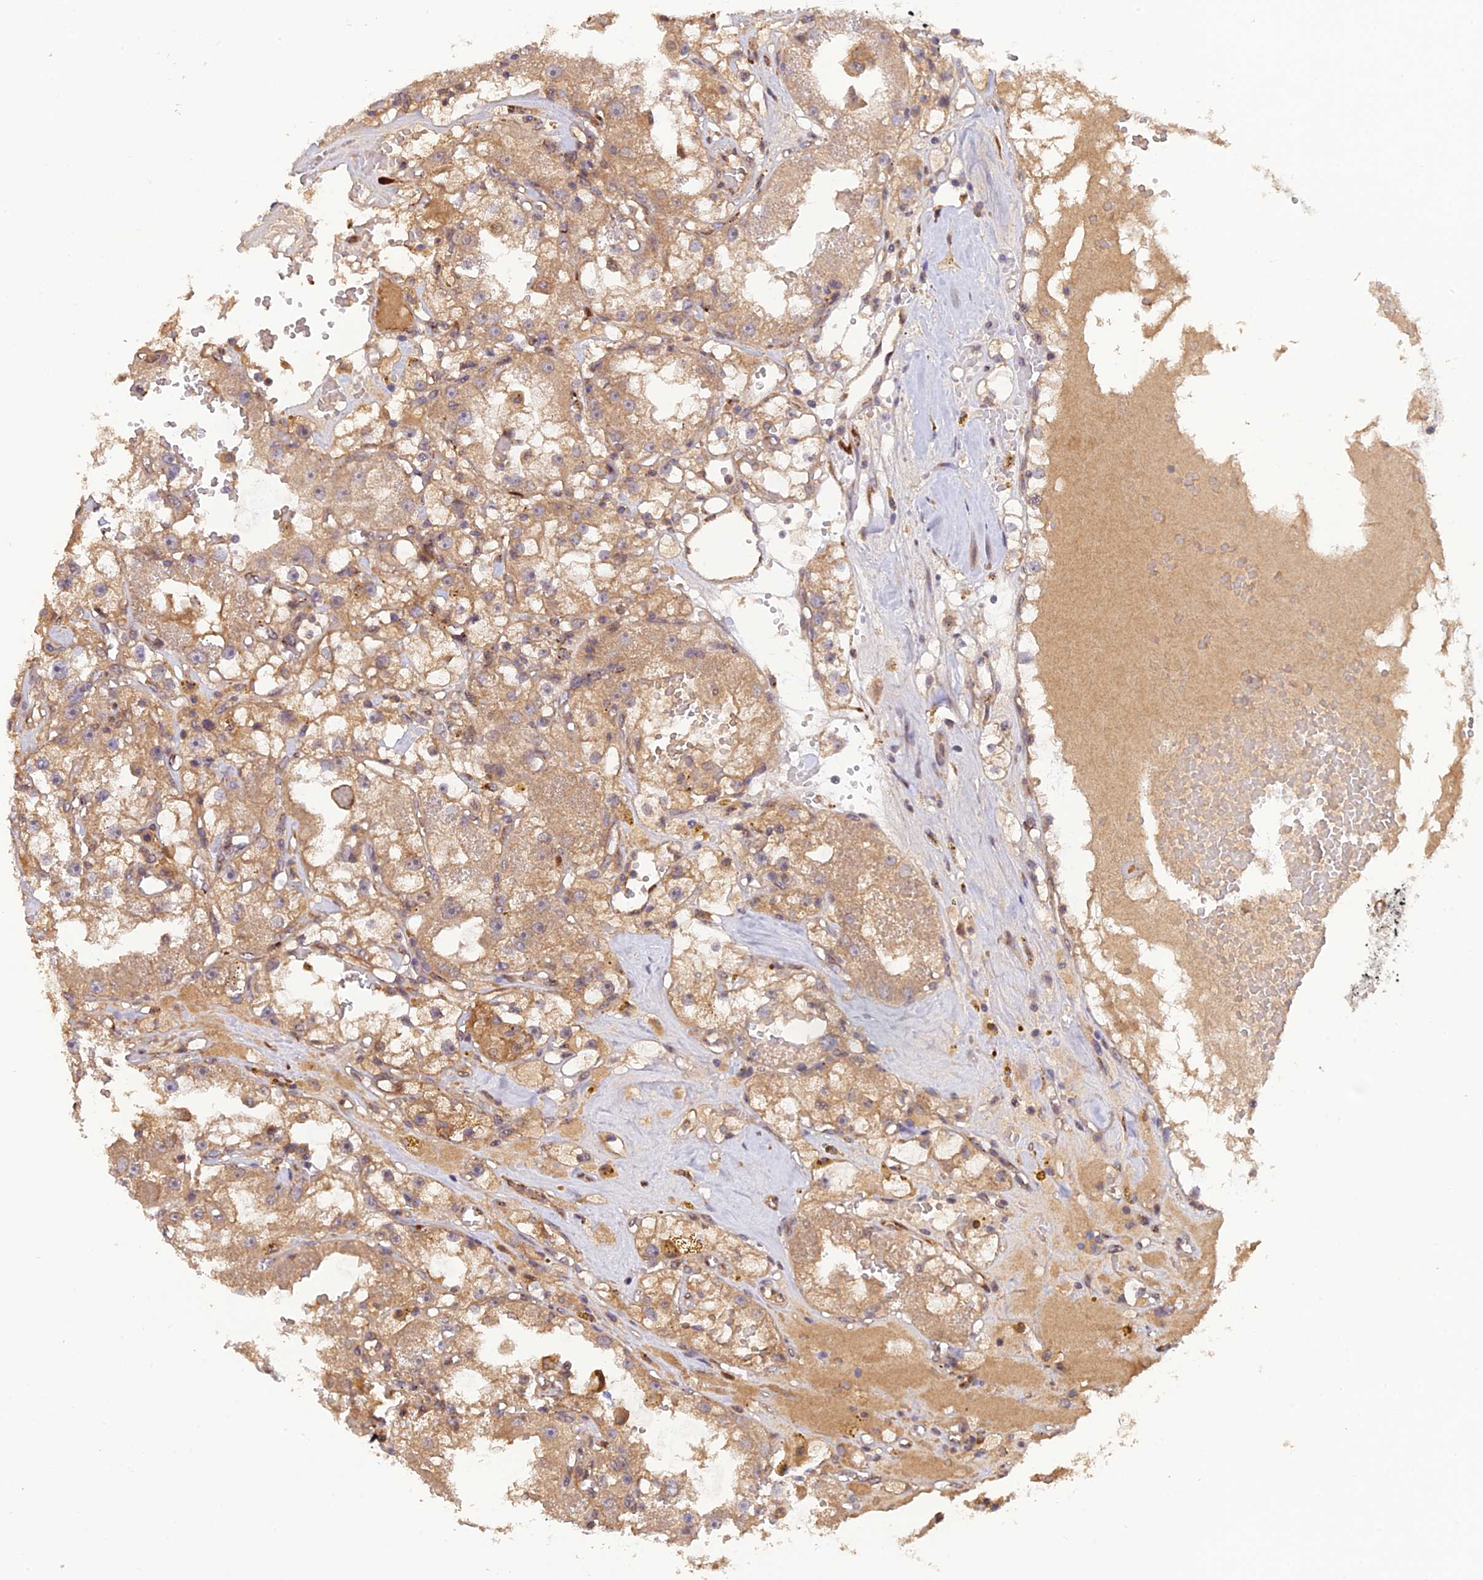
{"staining": {"intensity": "moderate", "quantity": ">75%", "location": "cytoplasmic/membranous"}, "tissue": "renal cancer", "cell_type": "Tumor cells", "image_type": "cancer", "snomed": [{"axis": "morphology", "description": "Adenocarcinoma, NOS"}, {"axis": "topography", "description": "Kidney"}], "caption": "The image displays immunohistochemical staining of adenocarcinoma (renal). There is moderate cytoplasmic/membranous expression is present in approximately >75% of tumor cells.", "gene": "P3H3", "patient": {"sex": "male", "age": 56}}